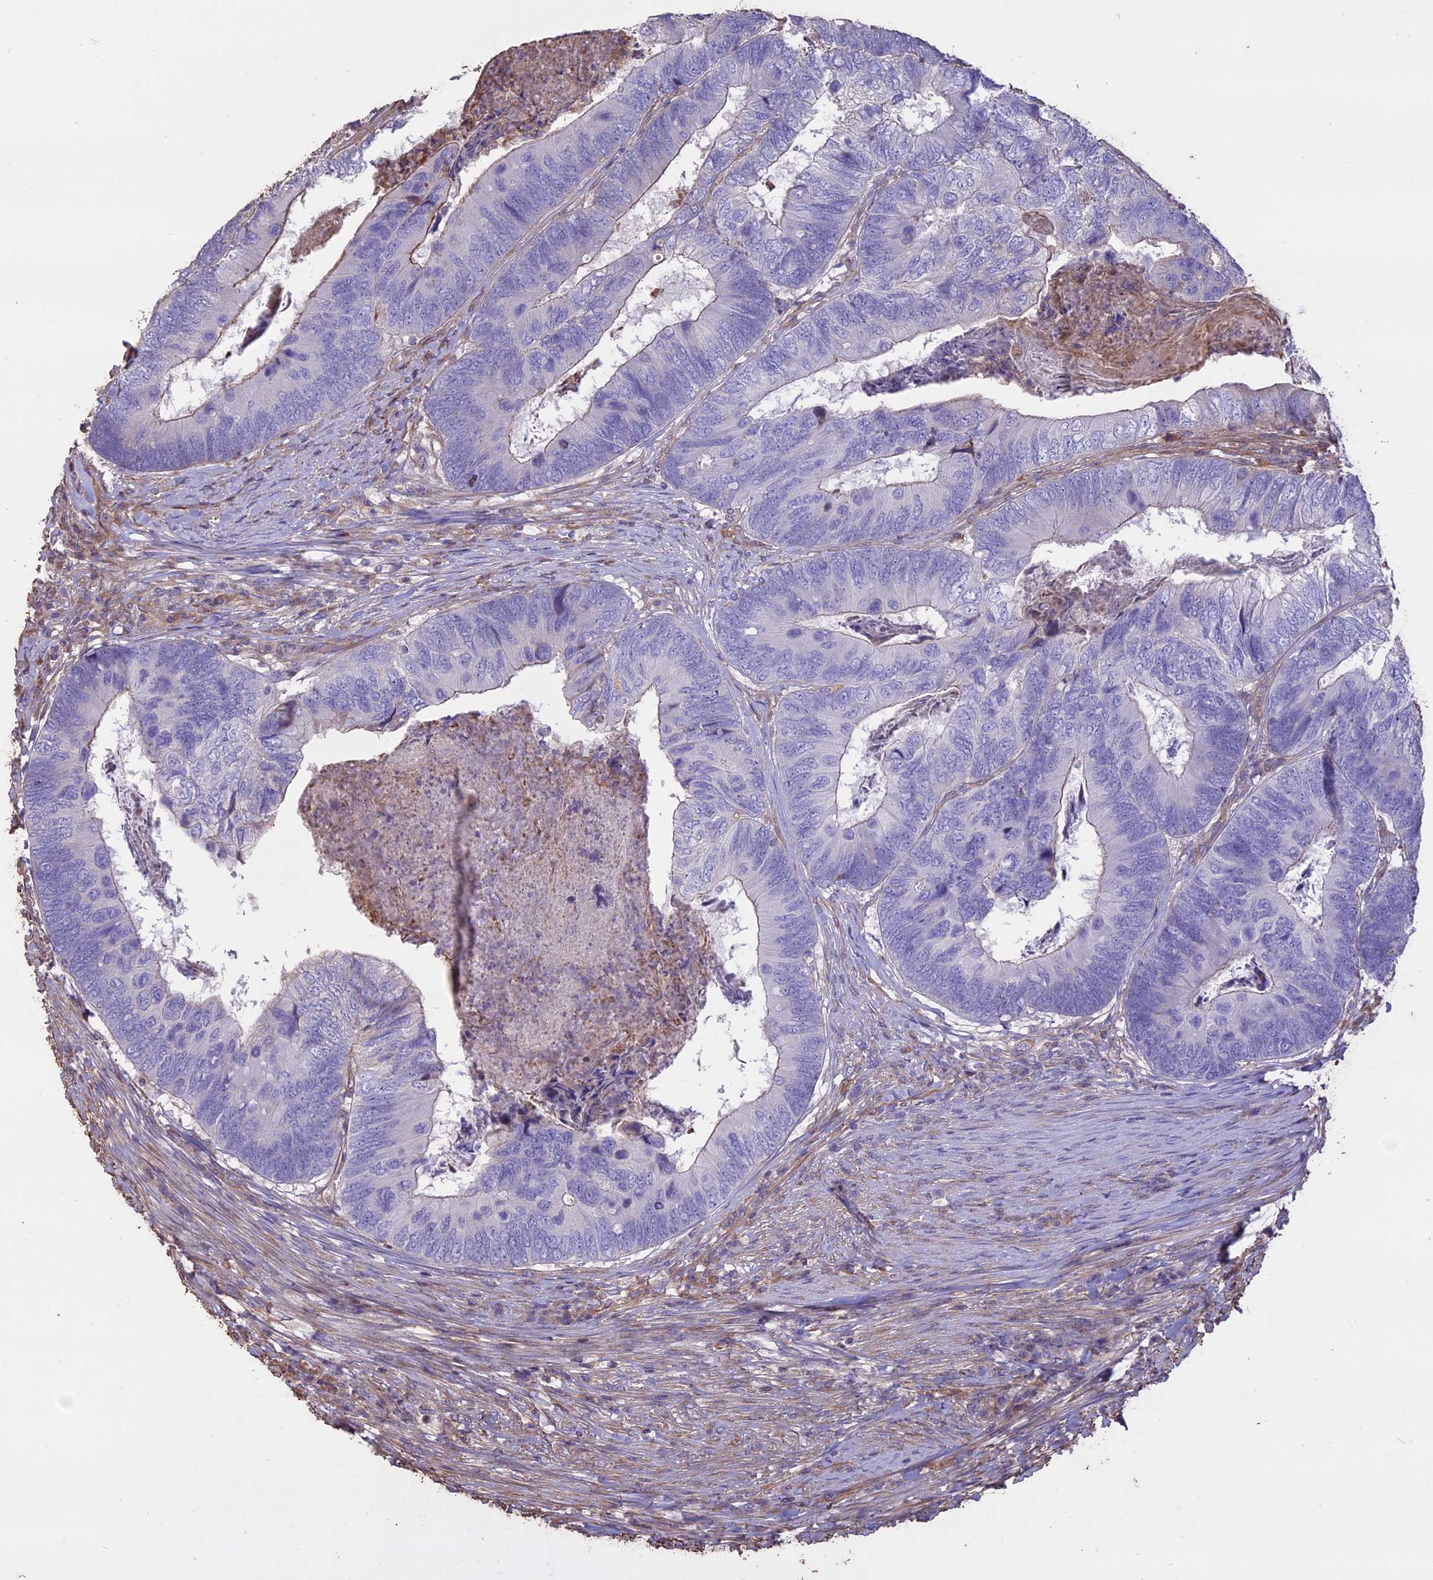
{"staining": {"intensity": "negative", "quantity": "none", "location": "none"}, "tissue": "colorectal cancer", "cell_type": "Tumor cells", "image_type": "cancer", "snomed": [{"axis": "morphology", "description": "Adenocarcinoma, NOS"}, {"axis": "topography", "description": "Colon"}], "caption": "A photomicrograph of colorectal cancer (adenocarcinoma) stained for a protein shows no brown staining in tumor cells.", "gene": "CCDC148", "patient": {"sex": "female", "age": 67}}